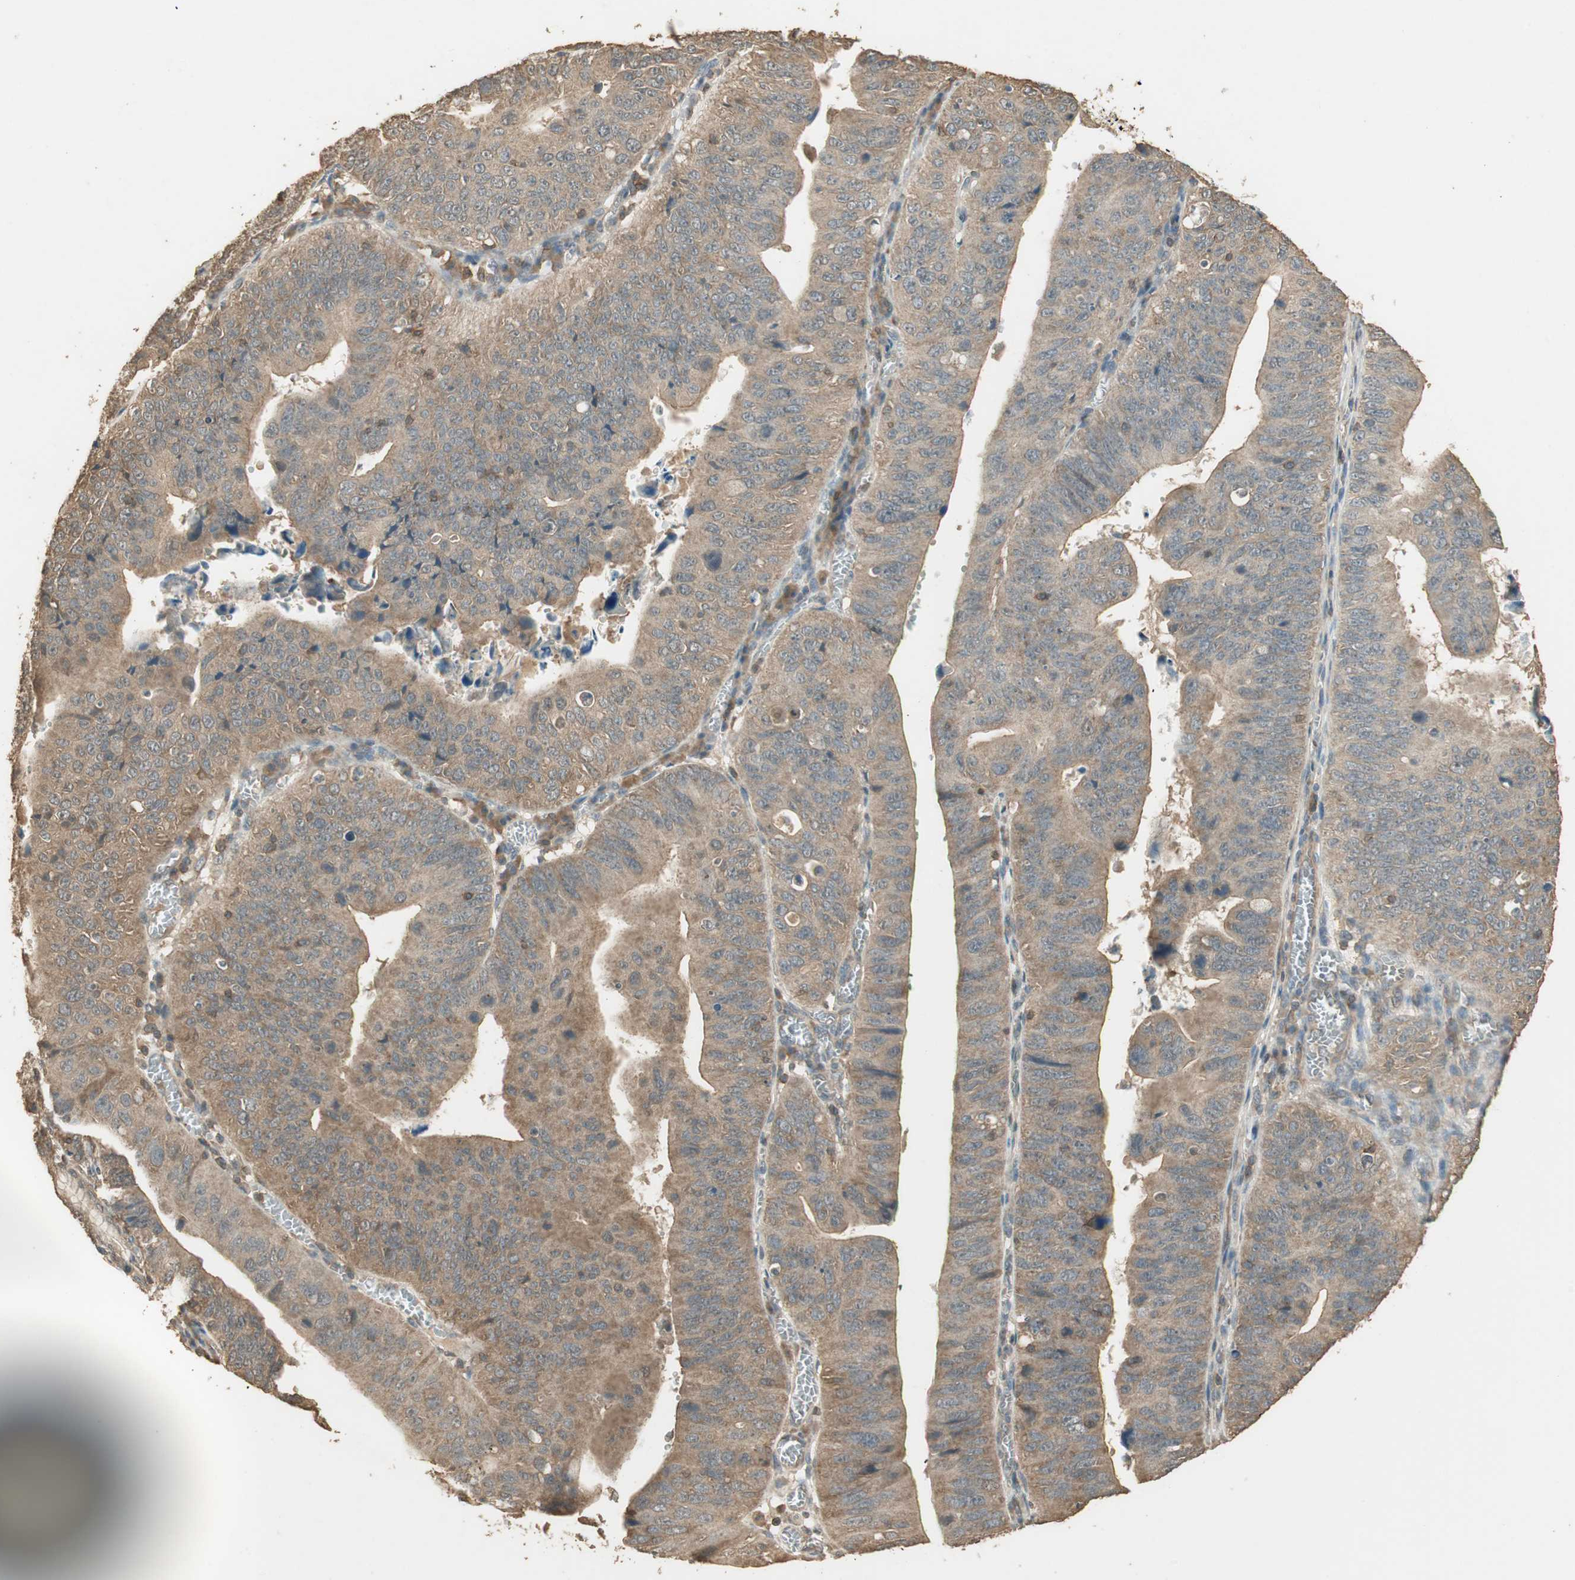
{"staining": {"intensity": "moderate", "quantity": "25%-75%", "location": "cytoplasmic/membranous"}, "tissue": "stomach cancer", "cell_type": "Tumor cells", "image_type": "cancer", "snomed": [{"axis": "morphology", "description": "Adenocarcinoma, NOS"}, {"axis": "topography", "description": "Stomach"}], "caption": "The immunohistochemical stain shows moderate cytoplasmic/membranous positivity in tumor cells of stomach cancer (adenocarcinoma) tissue. Using DAB (brown) and hematoxylin (blue) stains, captured at high magnification using brightfield microscopy.", "gene": "USP2", "patient": {"sex": "male", "age": 59}}